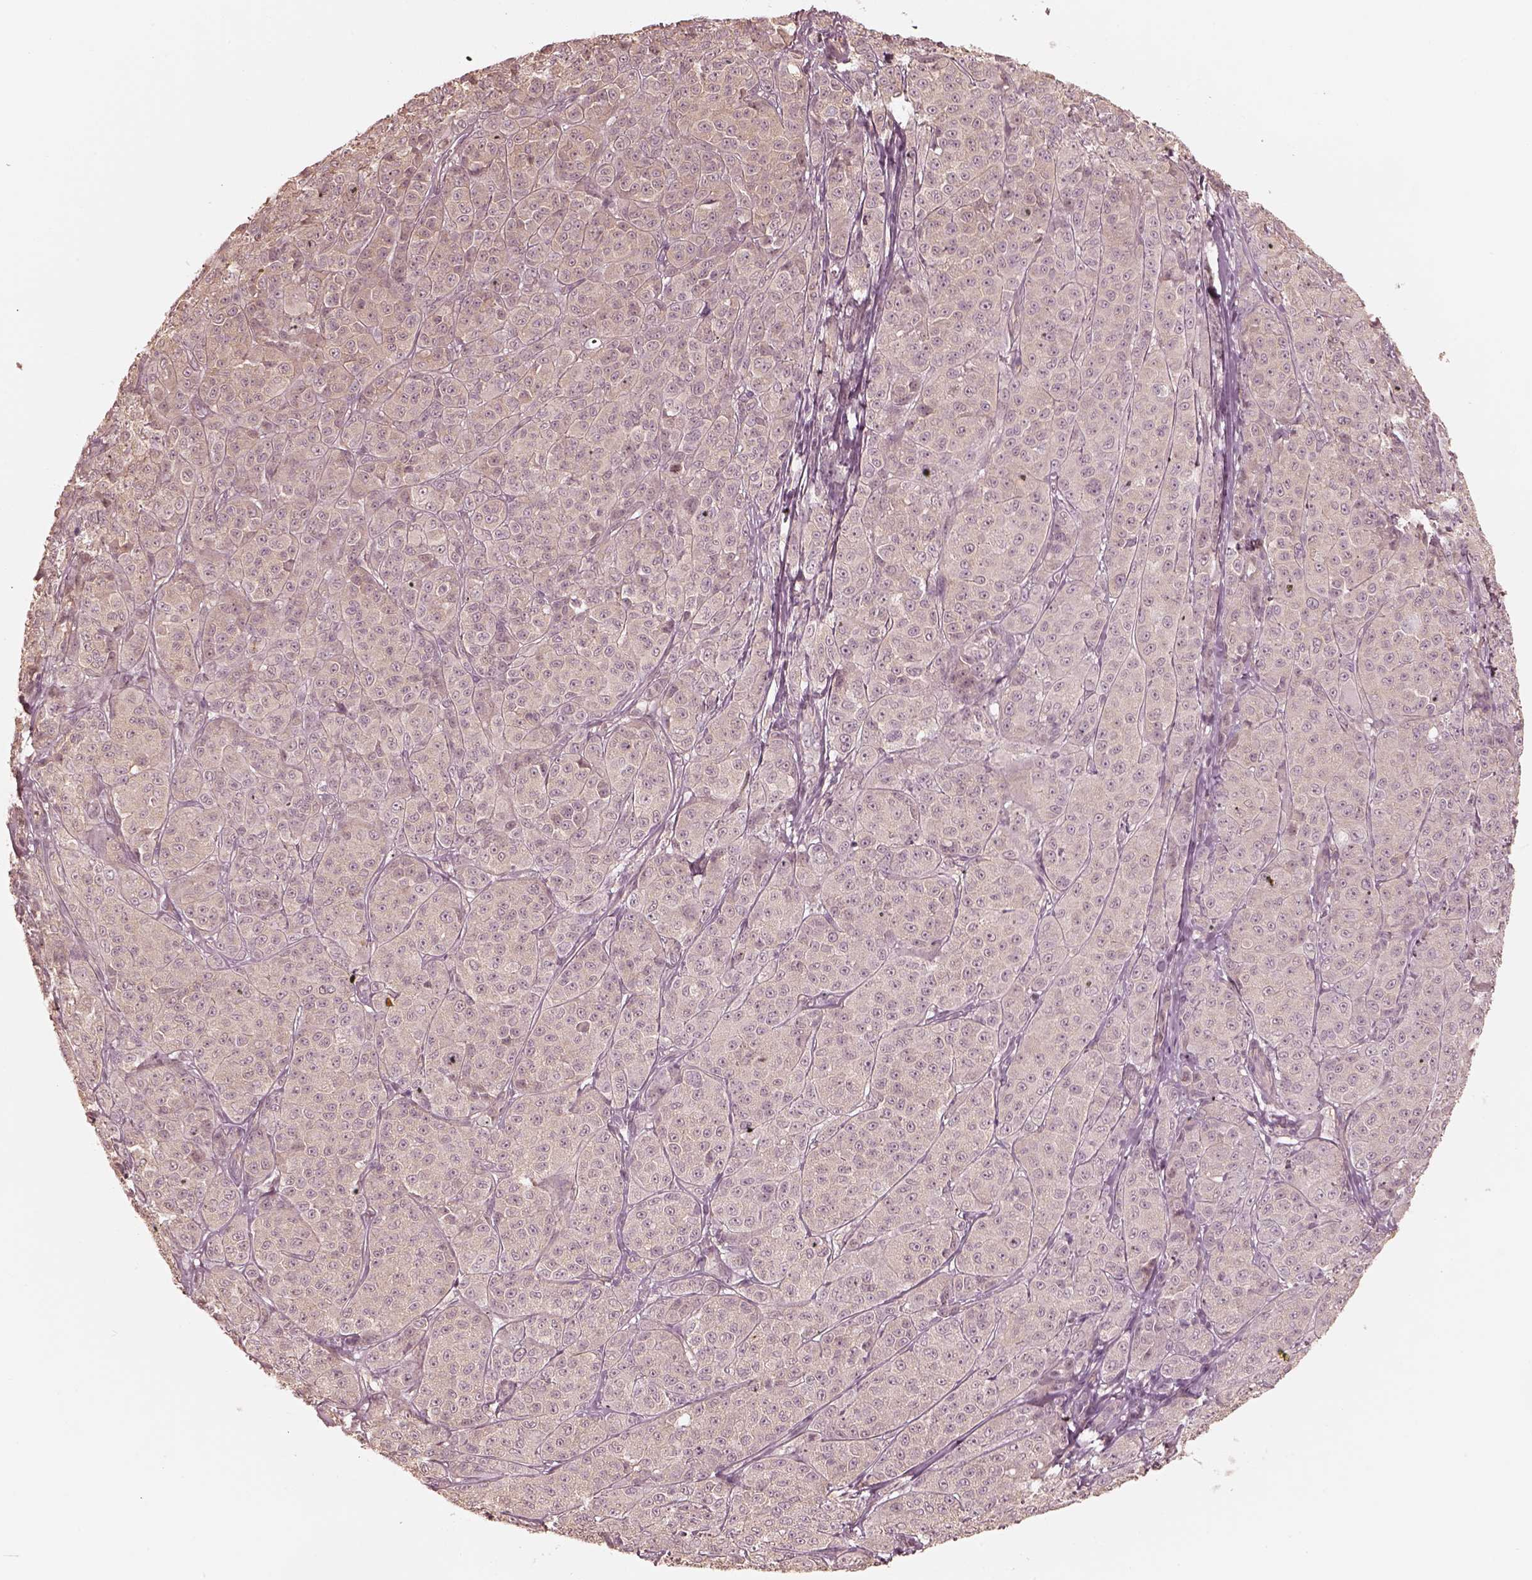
{"staining": {"intensity": "negative", "quantity": "none", "location": "none"}, "tissue": "melanoma", "cell_type": "Tumor cells", "image_type": "cancer", "snomed": [{"axis": "morphology", "description": "Malignant melanoma, NOS"}, {"axis": "topography", "description": "Skin"}], "caption": "DAB (3,3'-diaminobenzidine) immunohistochemical staining of human malignant melanoma shows no significant positivity in tumor cells.", "gene": "KIF5C", "patient": {"sex": "male", "age": 89}}